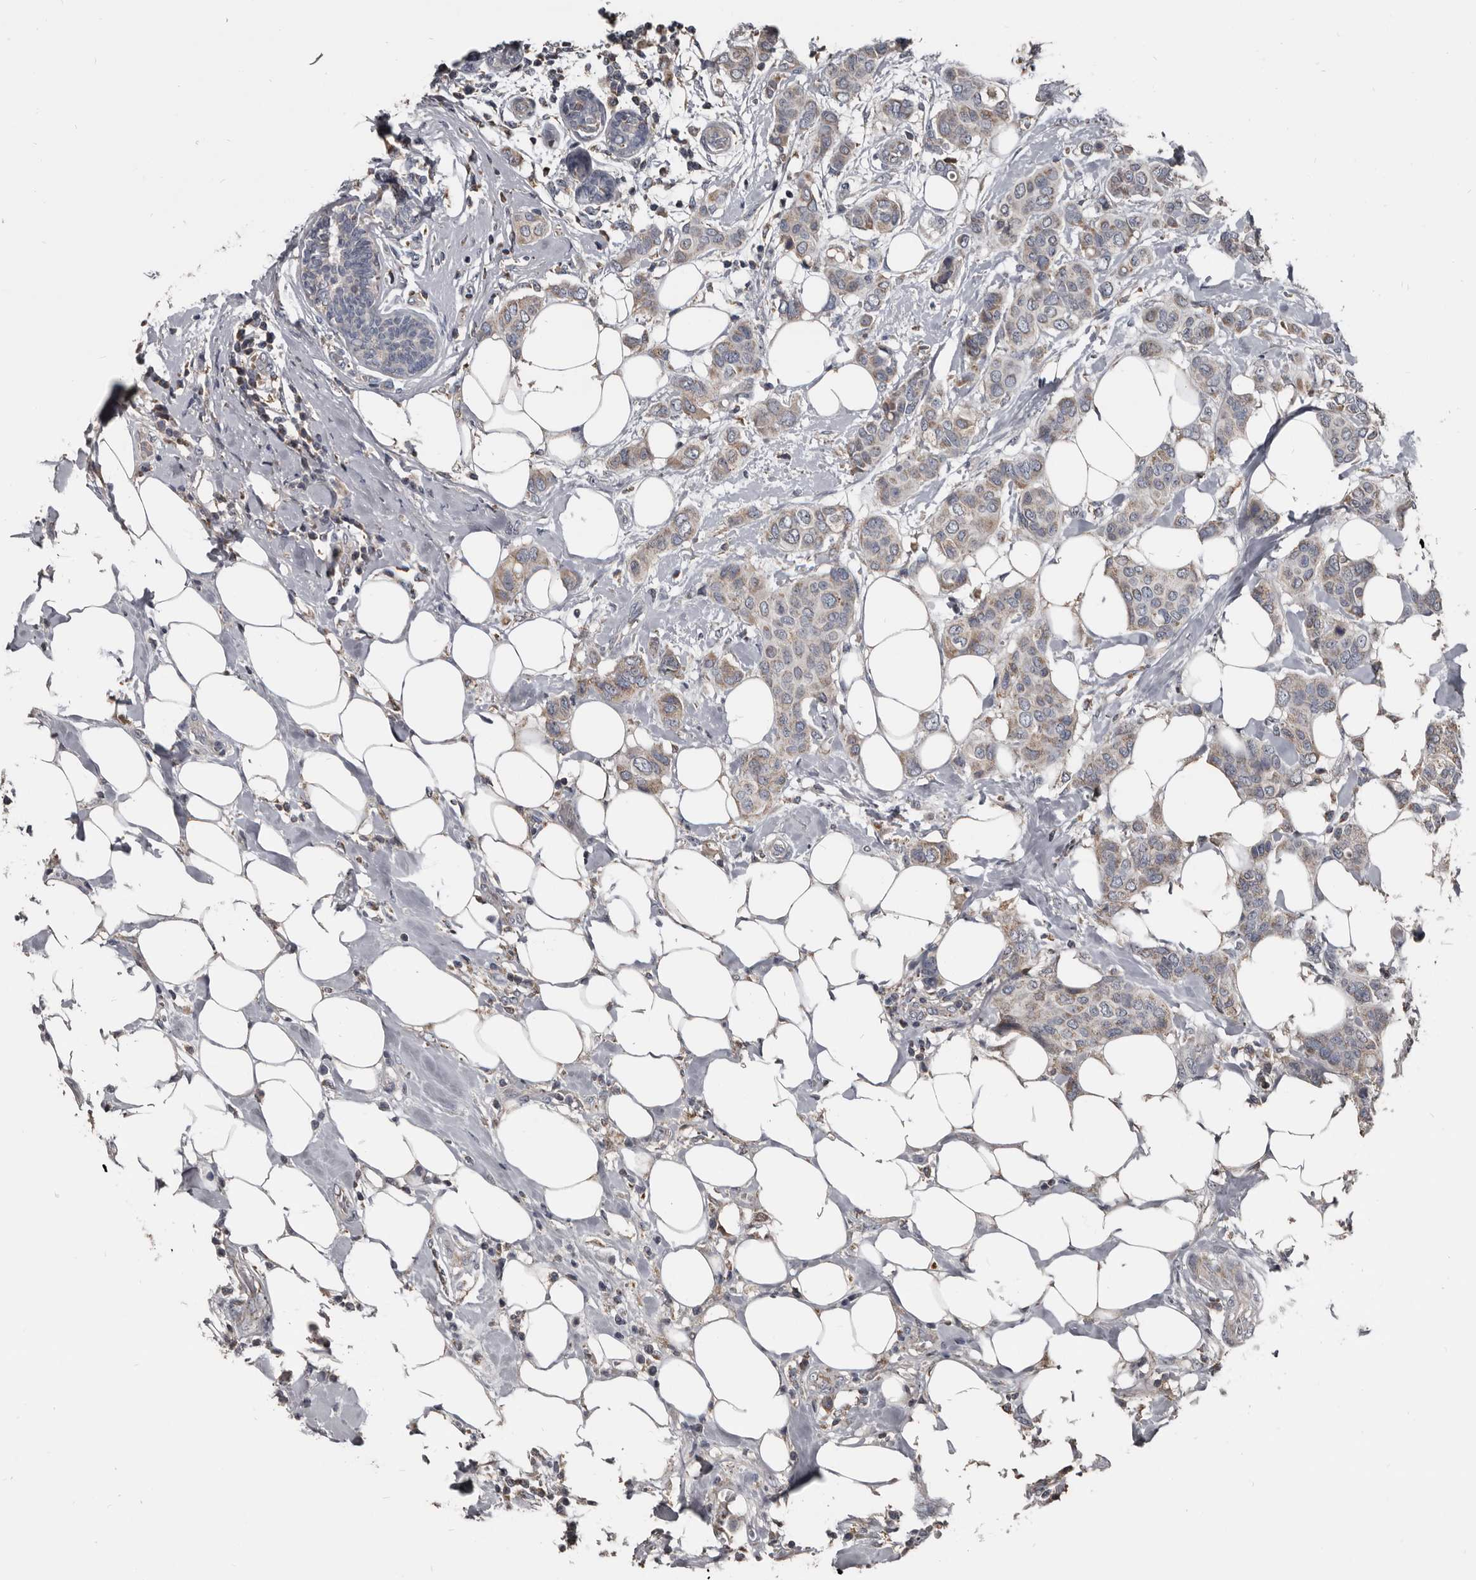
{"staining": {"intensity": "weak", "quantity": ">75%", "location": "cytoplasmic/membranous"}, "tissue": "breast cancer", "cell_type": "Tumor cells", "image_type": "cancer", "snomed": [{"axis": "morphology", "description": "Lobular carcinoma"}, {"axis": "topography", "description": "Breast"}], "caption": "Immunohistochemical staining of human breast cancer (lobular carcinoma) demonstrates weak cytoplasmic/membranous protein staining in approximately >75% of tumor cells.", "gene": "GREB1", "patient": {"sex": "female", "age": 51}}